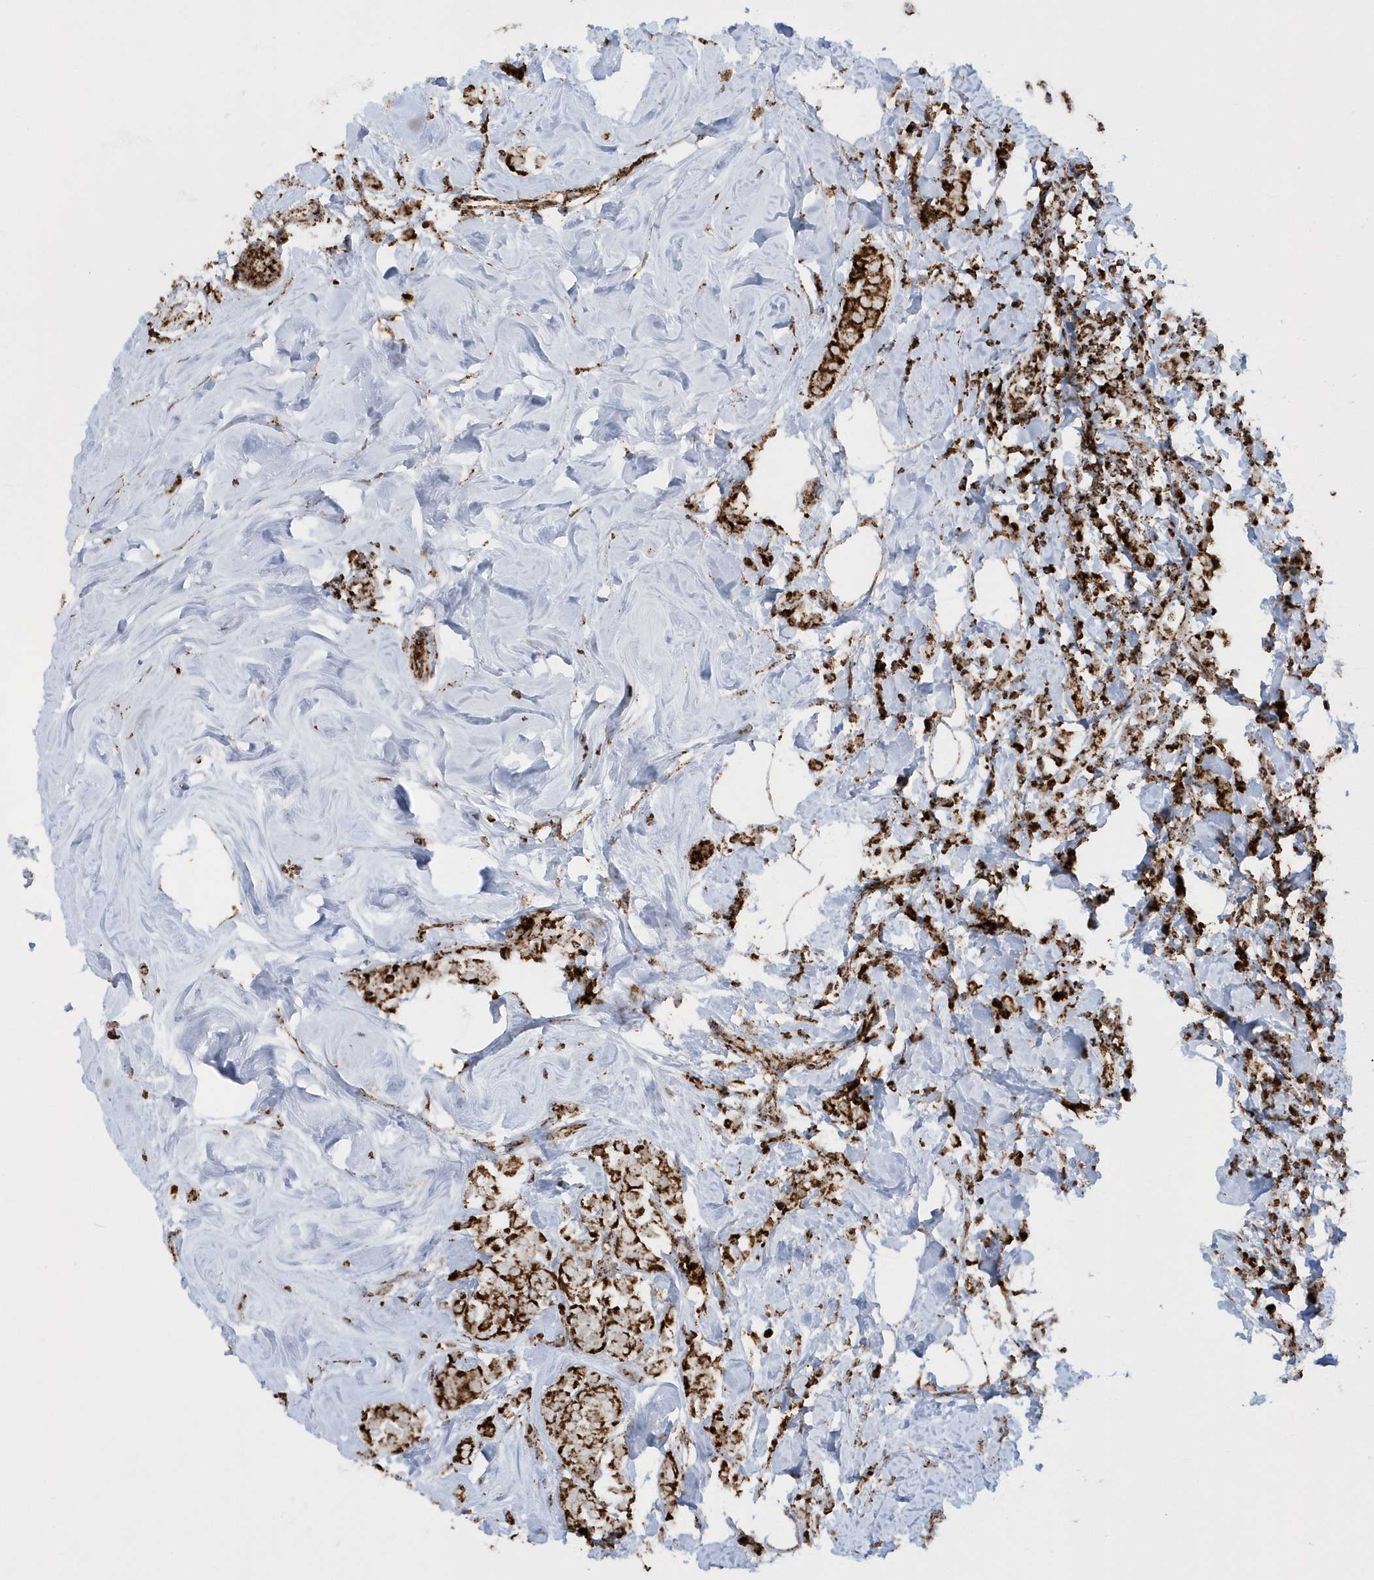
{"staining": {"intensity": "strong", "quantity": ">75%", "location": "cytoplasmic/membranous"}, "tissue": "breast cancer", "cell_type": "Tumor cells", "image_type": "cancer", "snomed": [{"axis": "morphology", "description": "Lobular carcinoma"}, {"axis": "topography", "description": "Breast"}], "caption": "The micrograph displays a brown stain indicating the presence of a protein in the cytoplasmic/membranous of tumor cells in breast cancer.", "gene": "CRY2", "patient": {"sex": "female", "age": 47}}